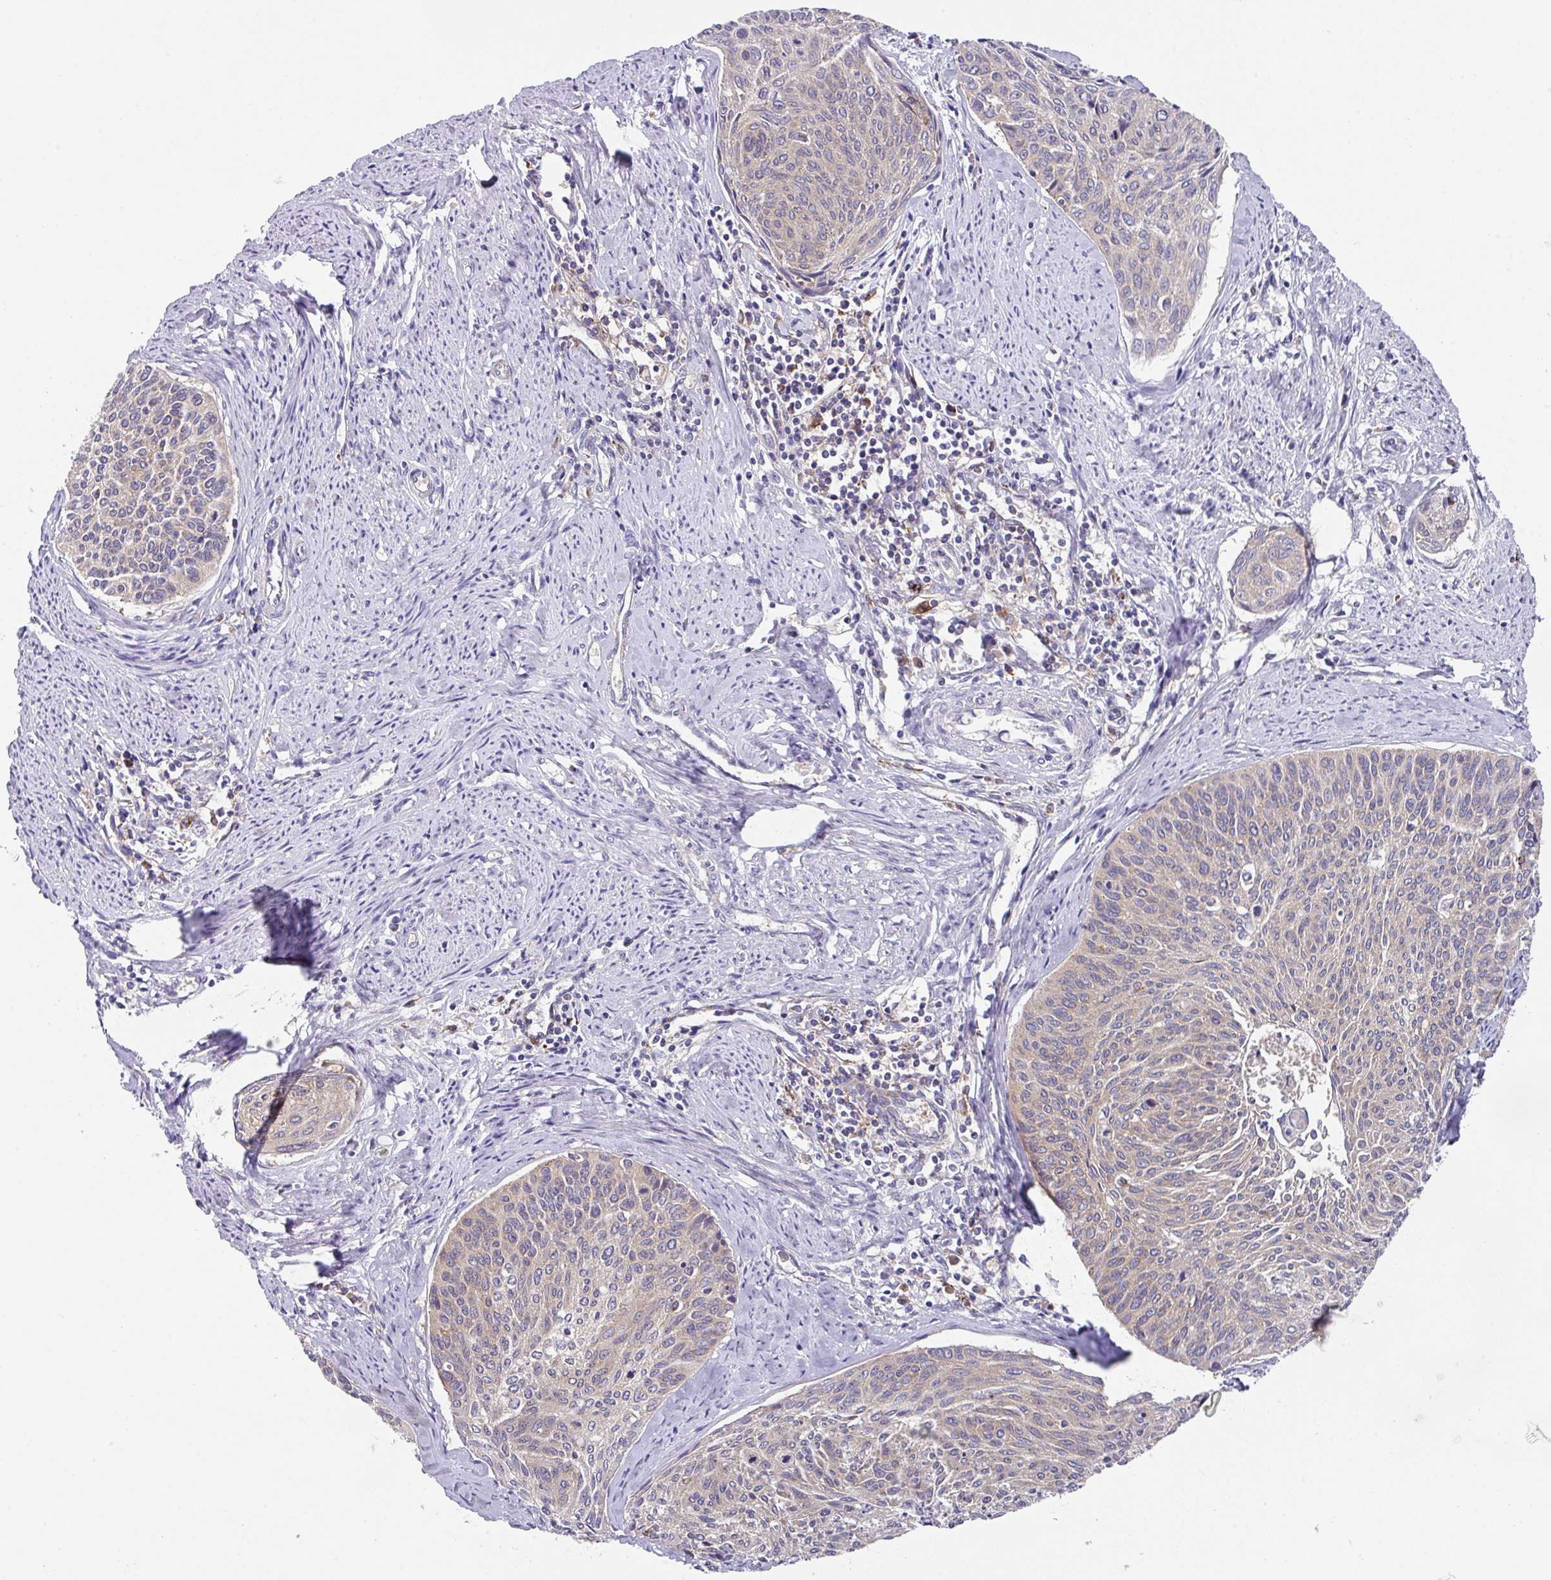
{"staining": {"intensity": "weak", "quantity": "<25%", "location": "cytoplasmic/membranous"}, "tissue": "cervical cancer", "cell_type": "Tumor cells", "image_type": "cancer", "snomed": [{"axis": "morphology", "description": "Squamous cell carcinoma, NOS"}, {"axis": "topography", "description": "Cervix"}], "caption": "This is an immunohistochemistry image of human cervical cancer. There is no expression in tumor cells.", "gene": "EIF4B", "patient": {"sex": "female", "age": 55}}